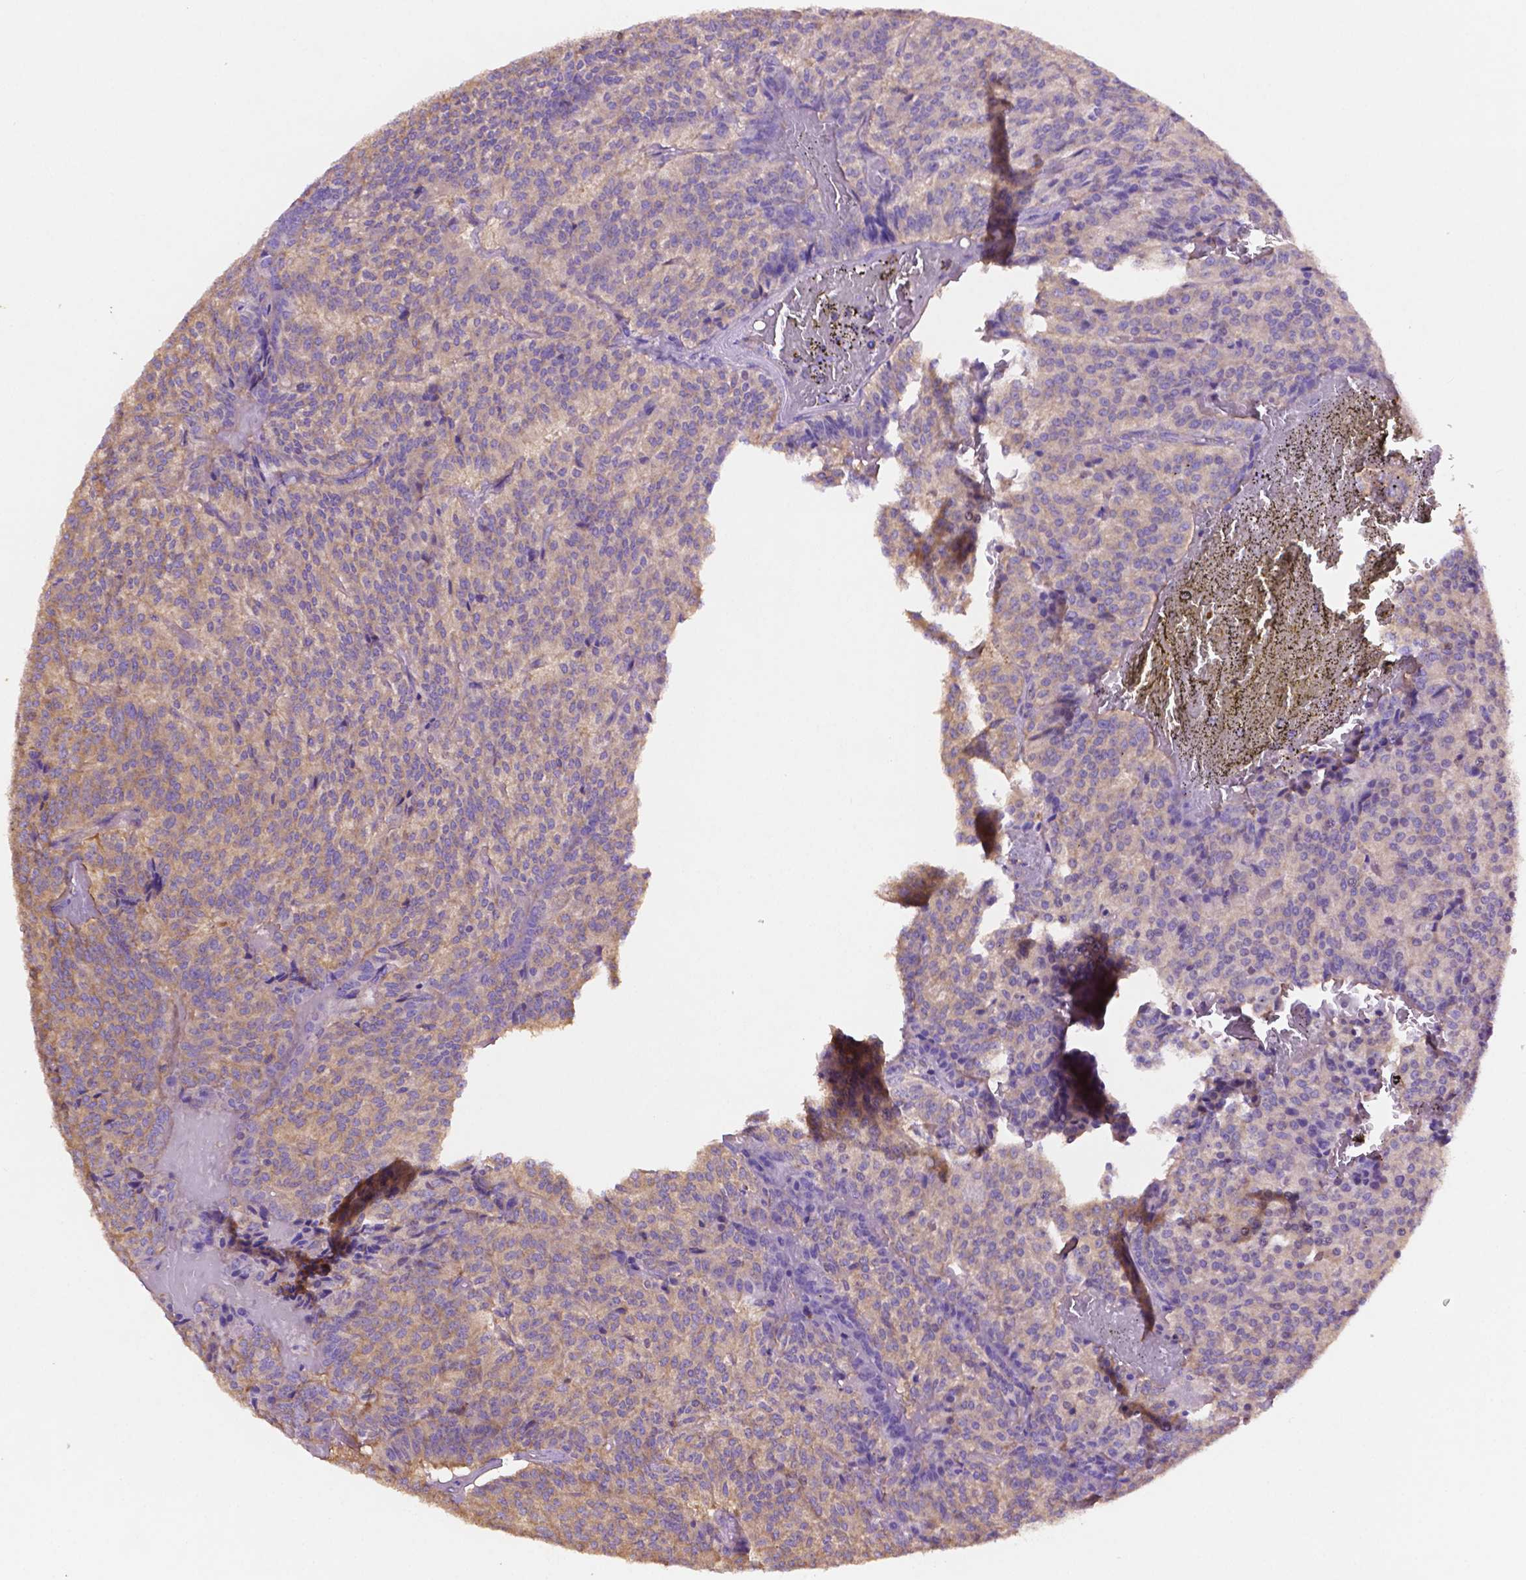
{"staining": {"intensity": "weak", "quantity": "25%-75%", "location": "cytoplasmic/membranous"}, "tissue": "carcinoid", "cell_type": "Tumor cells", "image_type": "cancer", "snomed": [{"axis": "morphology", "description": "Carcinoid, malignant, NOS"}, {"axis": "topography", "description": "Lung"}], "caption": "Carcinoid (malignant) stained with a brown dye exhibits weak cytoplasmic/membranous positive positivity in approximately 25%-75% of tumor cells.", "gene": "GDPD5", "patient": {"sex": "male", "age": 70}}